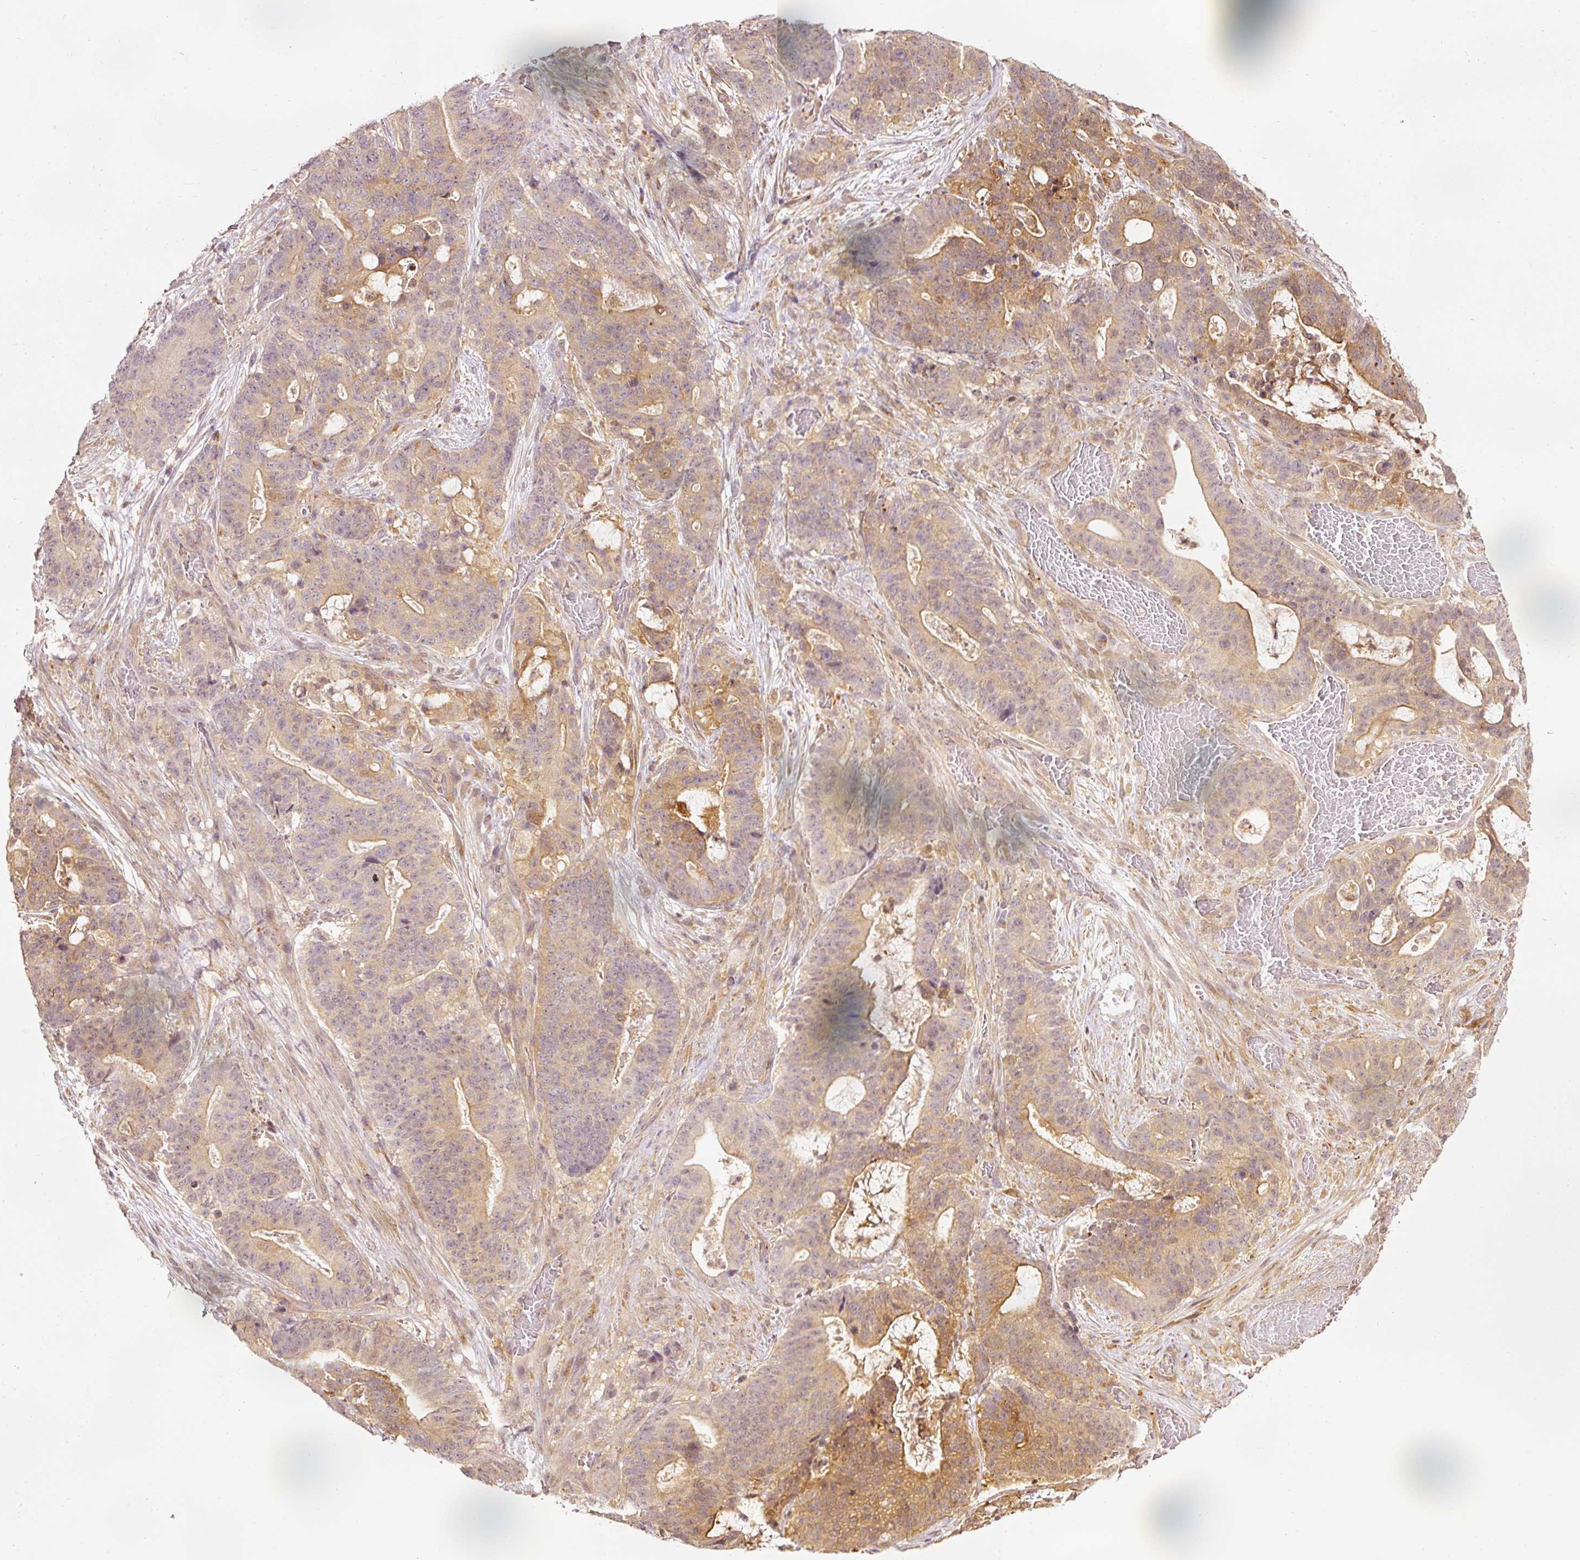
{"staining": {"intensity": "moderate", "quantity": "25%-75%", "location": "cytoplasmic/membranous,nuclear"}, "tissue": "stomach cancer", "cell_type": "Tumor cells", "image_type": "cancer", "snomed": [{"axis": "morphology", "description": "Normal tissue, NOS"}, {"axis": "morphology", "description": "Adenocarcinoma, NOS"}, {"axis": "topography", "description": "Stomach"}], "caption": "Immunohistochemical staining of adenocarcinoma (stomach) reveals medium levels of moderate cytoplasmic/membranous and nuclear protein staining in about 25%-75% of tumor cells.", "gene": "FBXL14", "patient": {"sex": "female", "age": 64}}